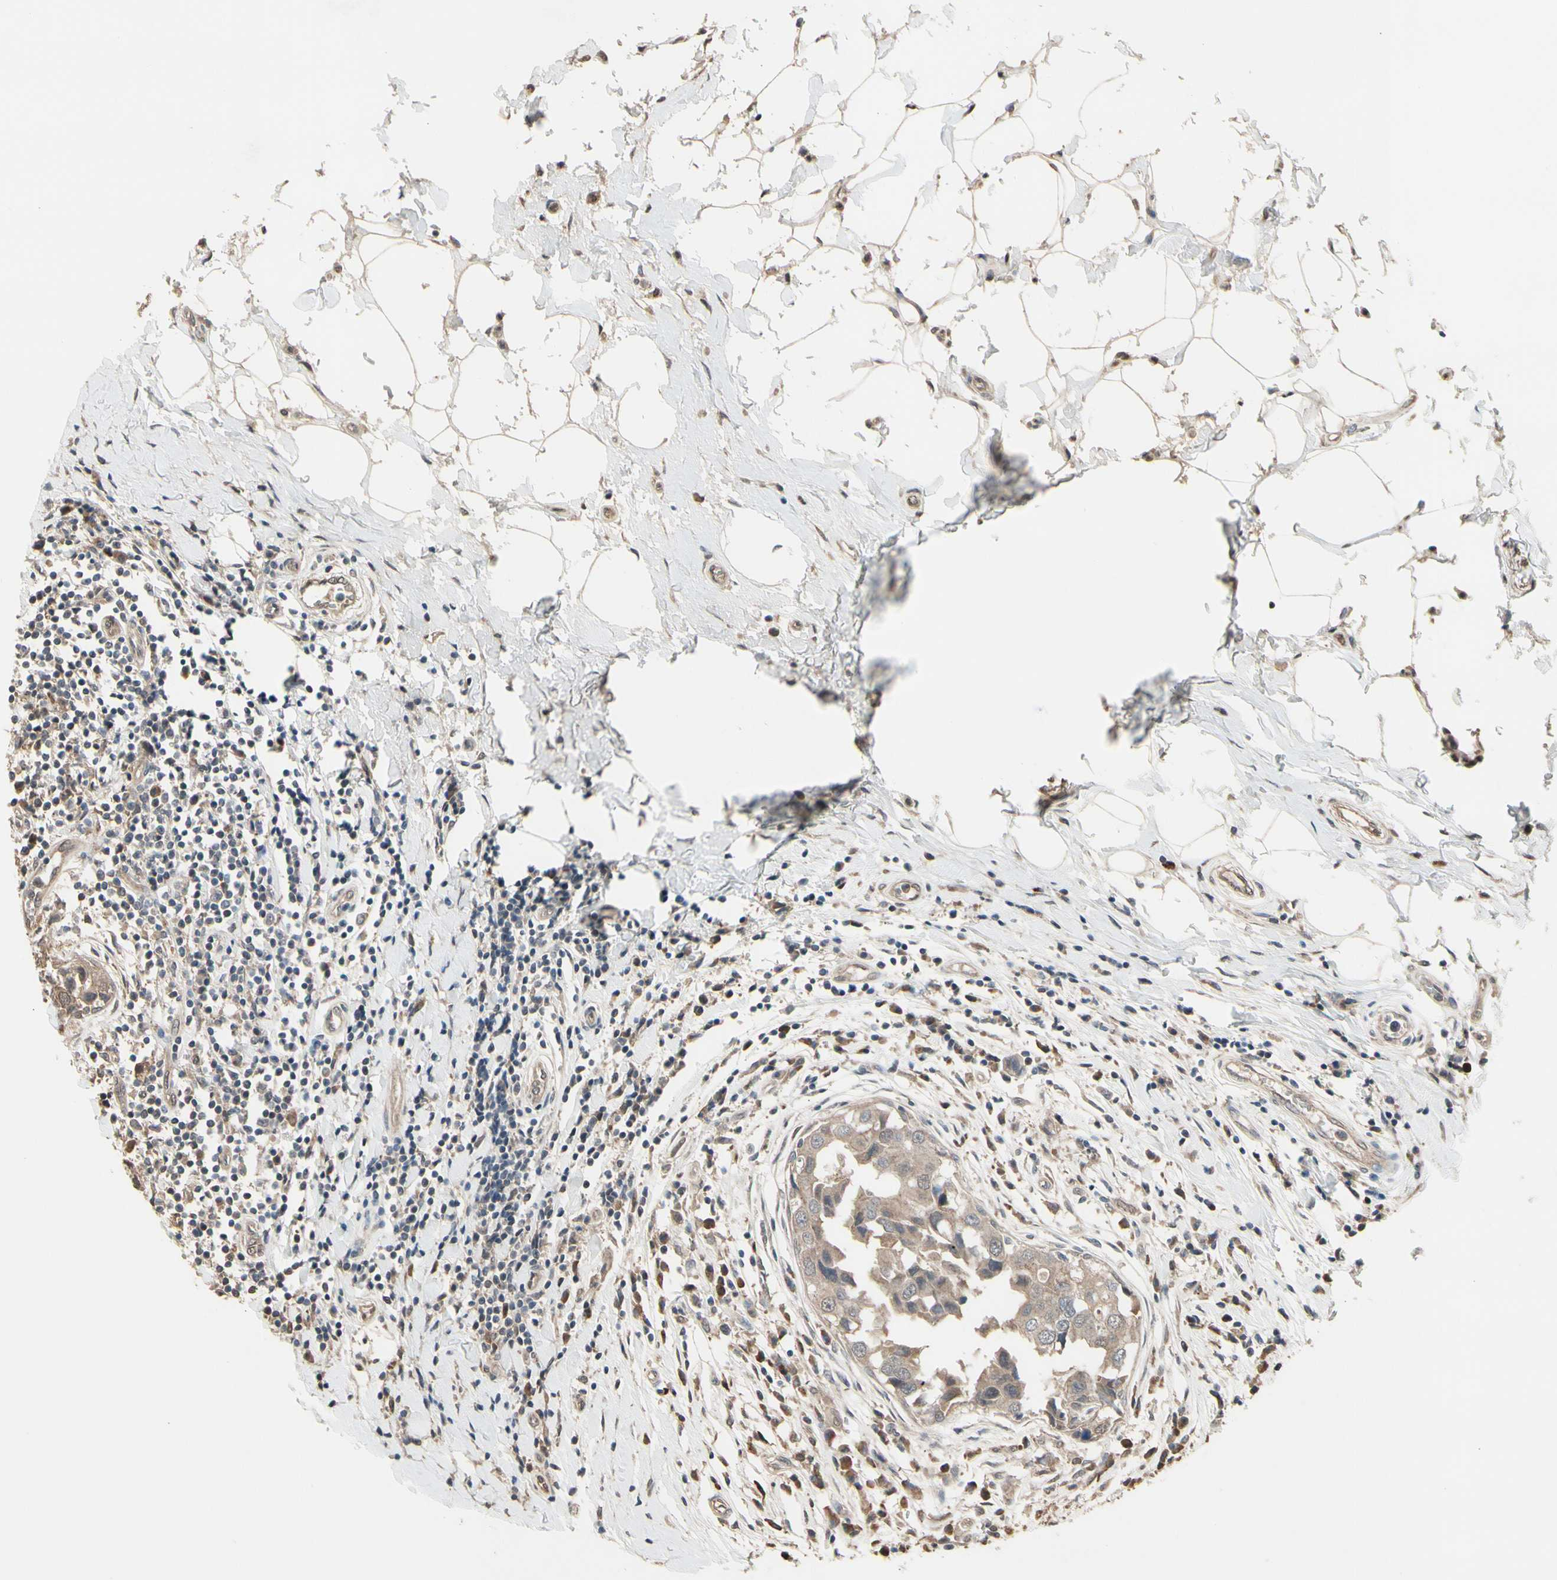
{"staining": {"intensity": "weak", "quantity": ">75%", "location": "cytoplasmic/membranous"}, "tissue": "breast cancer", "cell_type": "Tumor cells", "image_type": "cancer", "snomed": [{"axis": "morphology", "description": "Duct carcinoma"}, {"axis": "topography", "description": "Breast"}], "caption": "Immunohistochemical staining of invasive ductal carcinoma (breast) exhibits low levels of weak cytoplasmic/membranous protein expression in about >75% of tumor cells. (Brightfield microscopy of DAB IHC at high magnification).", "gene": "PNPLA7", "patient": {"sex": "female", "age": 27}}